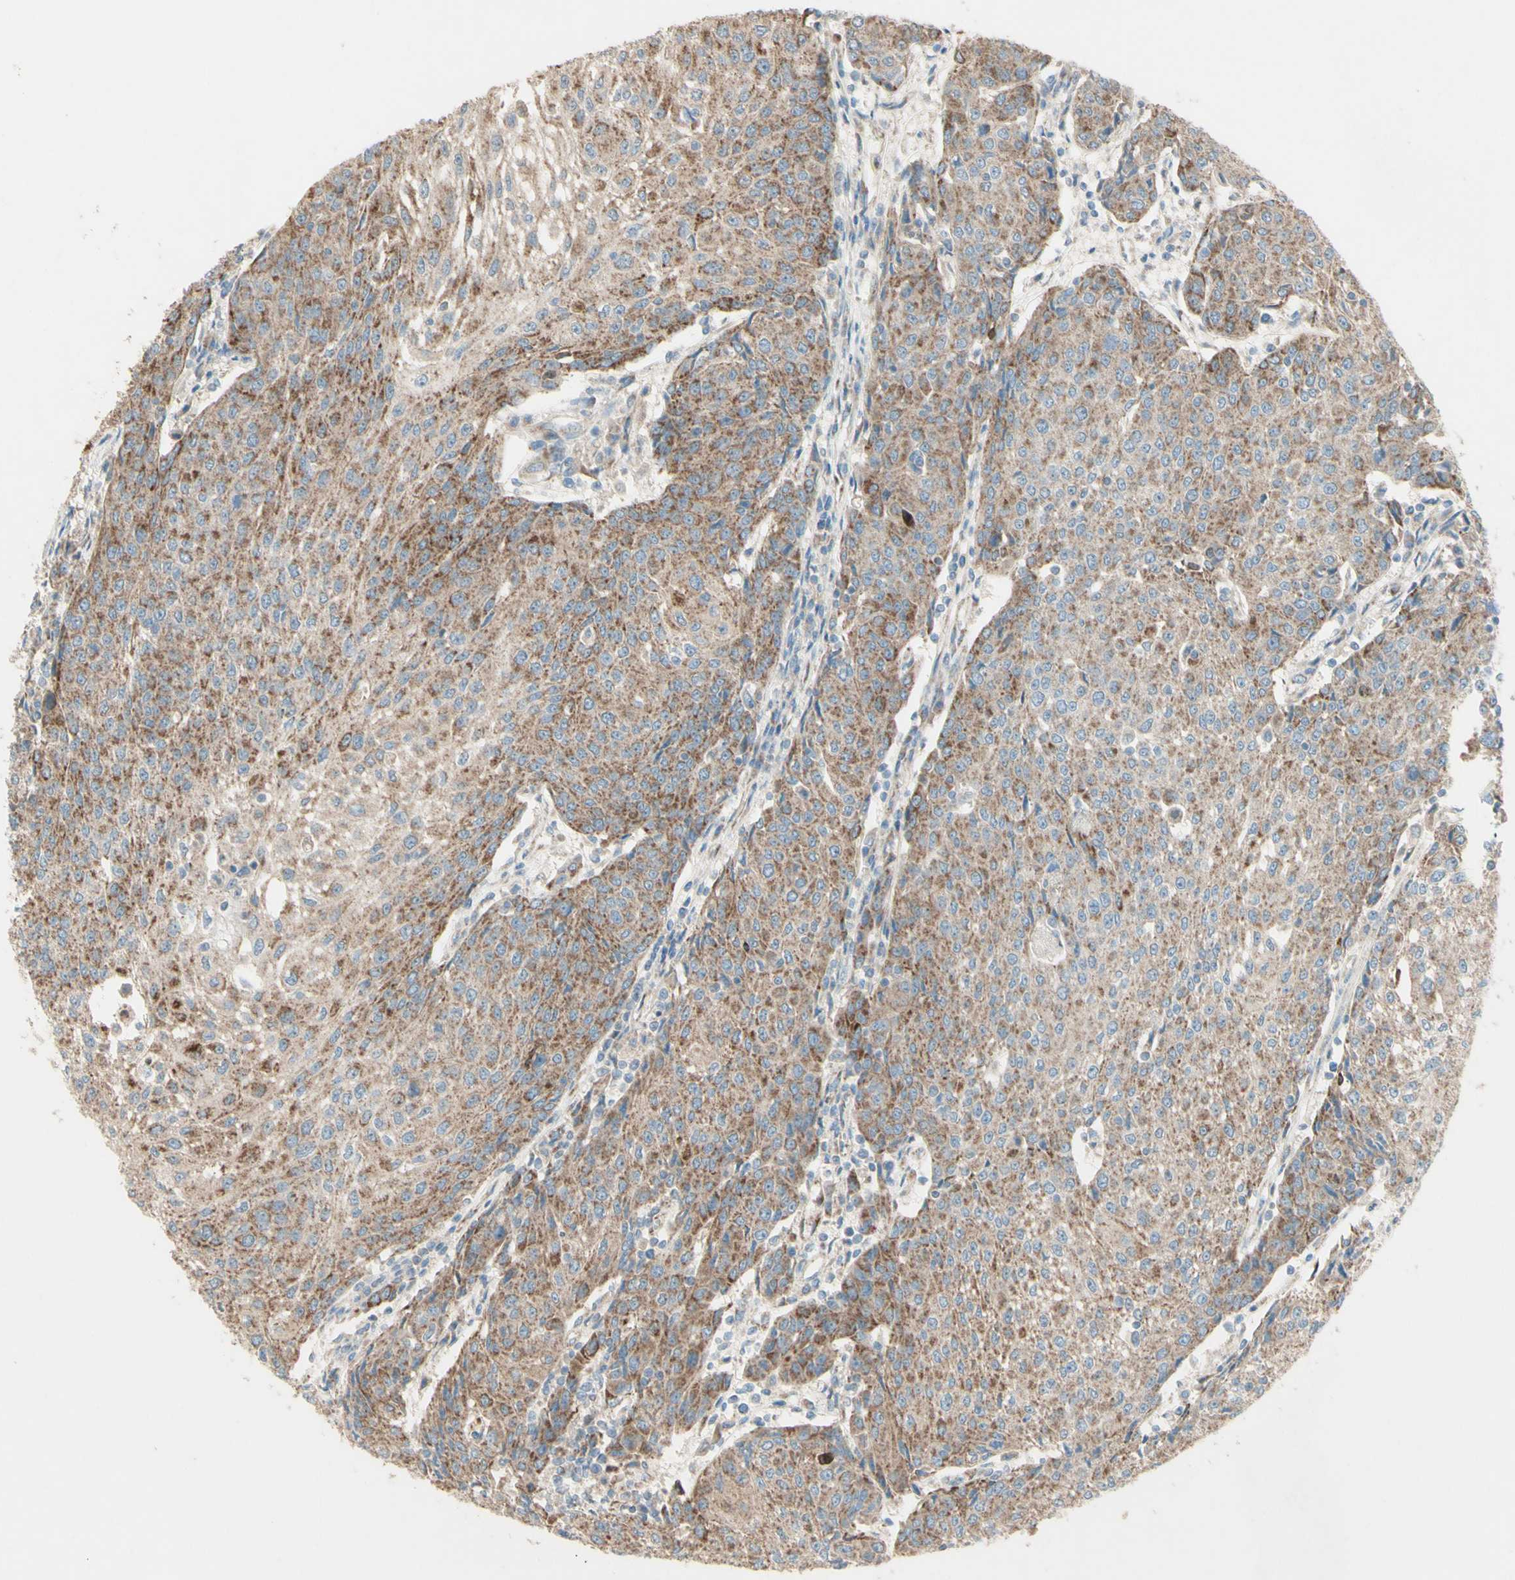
{"staining": {"intensity": "strong", "quantity": ">75%", "location": "cytoplasmic/membranous"}, "tissue": "urothelial cancer", "cell_type": "Tumor cells", "image_type": "cancer", "snomed": [{"axis": "morphology", "description": "Urothelial carcinoma, High grade"}, {"axis": "topography", "description": "Urinary bladder"}], "caption": "The immunohistochemical stain shows strong cytoplasmic/membranous staining in tumor cells of urothelial cancer tissue. (DAB (3,3'-diaminobenzidine) IHC with brightfield microscopy, high magnification).", "gene": "RHOT1", "patient": {"sex": "female", "age": 85}}